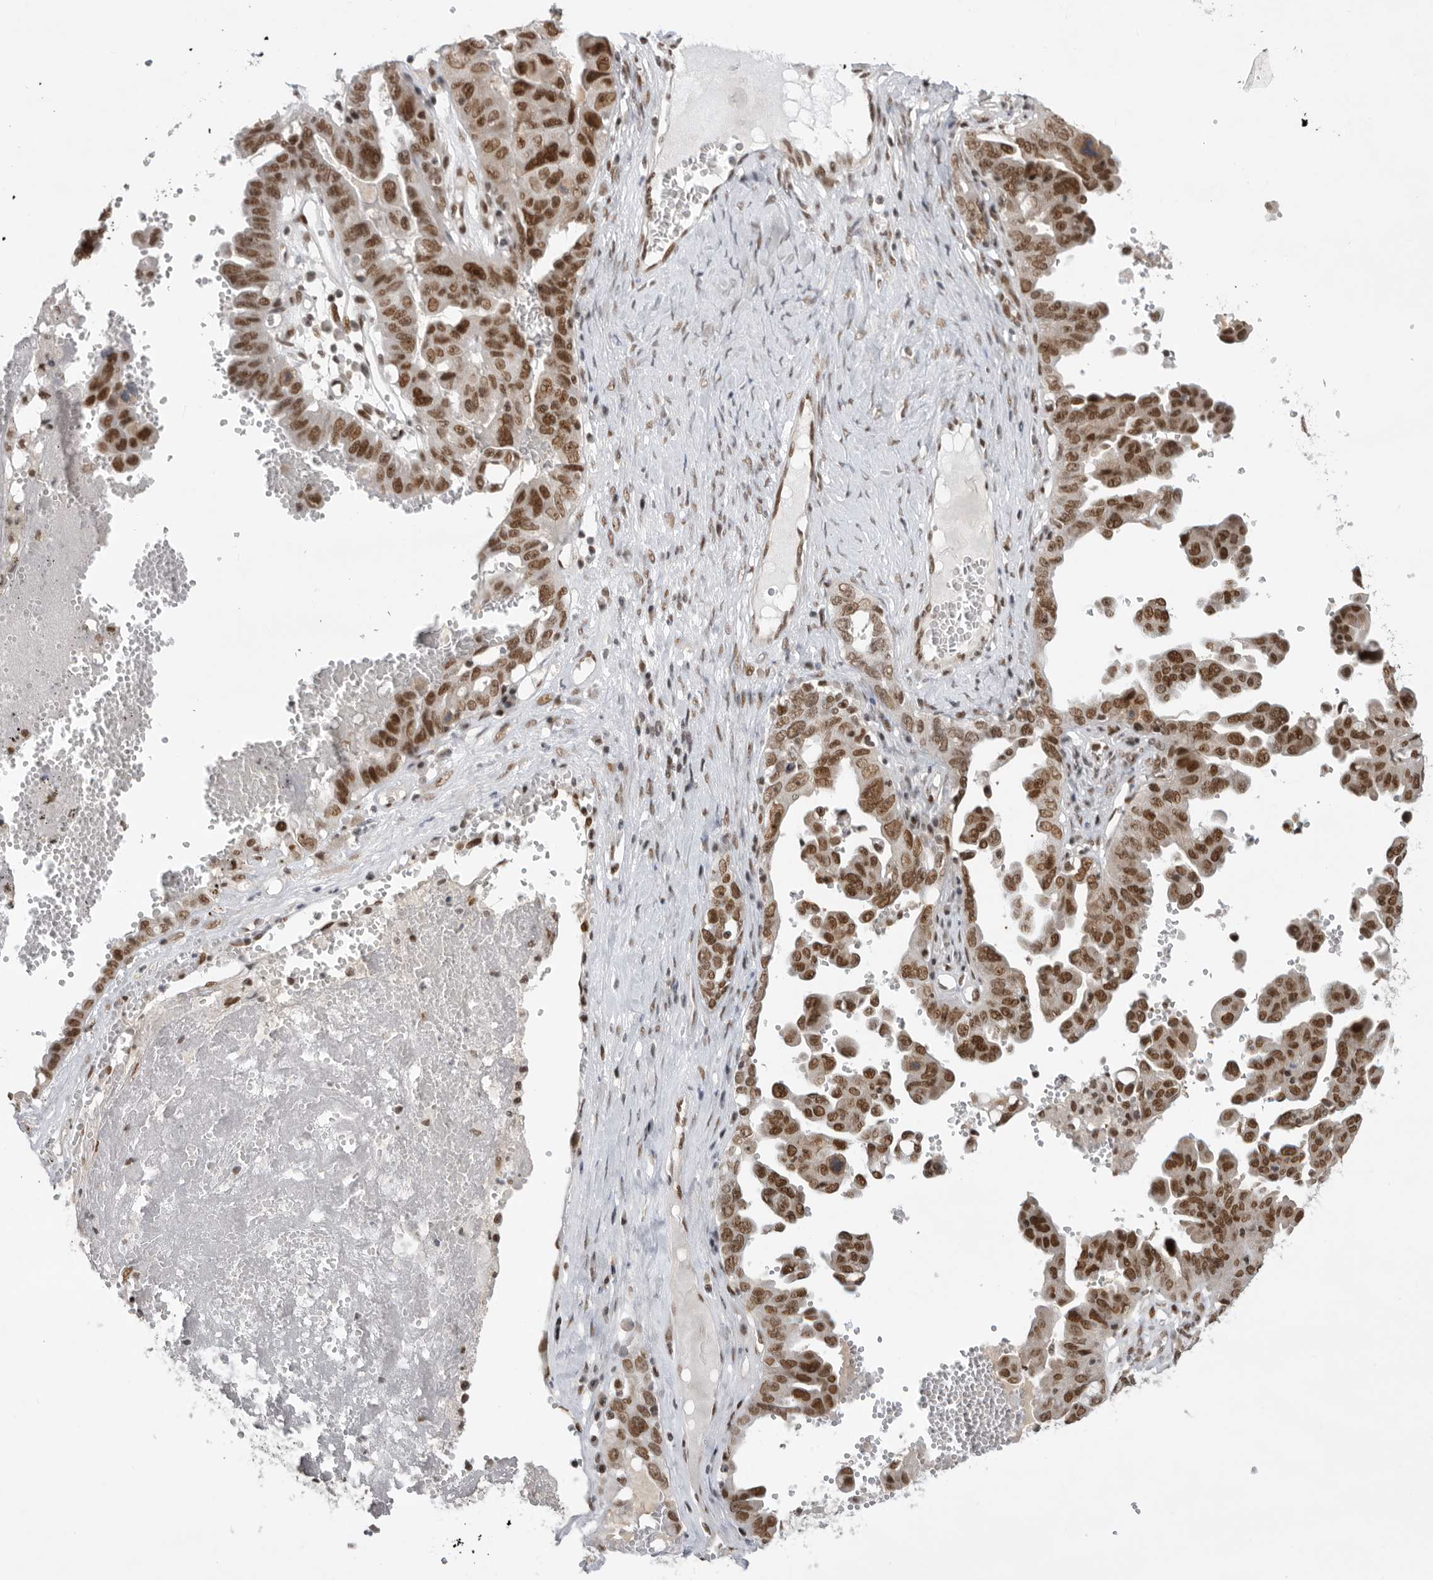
{"staining": {"intensity": "strong", "quantity": ">75%", "location": "nuclear"}, "tissue": "ovarian cancer", "cell_type": "Tumor cells", "image_type": "cancer", "snomed": [{"axis": "morphology", "description": "Carcinoma, endometroid"}, {"axis": "topography", "description": "Ovary"}], "caption": "Strong nuclear staining is present in about >75% of tumor cells in ovarian cancer.", "gene": "ZNF830", "patient": {"sex": "female", "age": 62}}